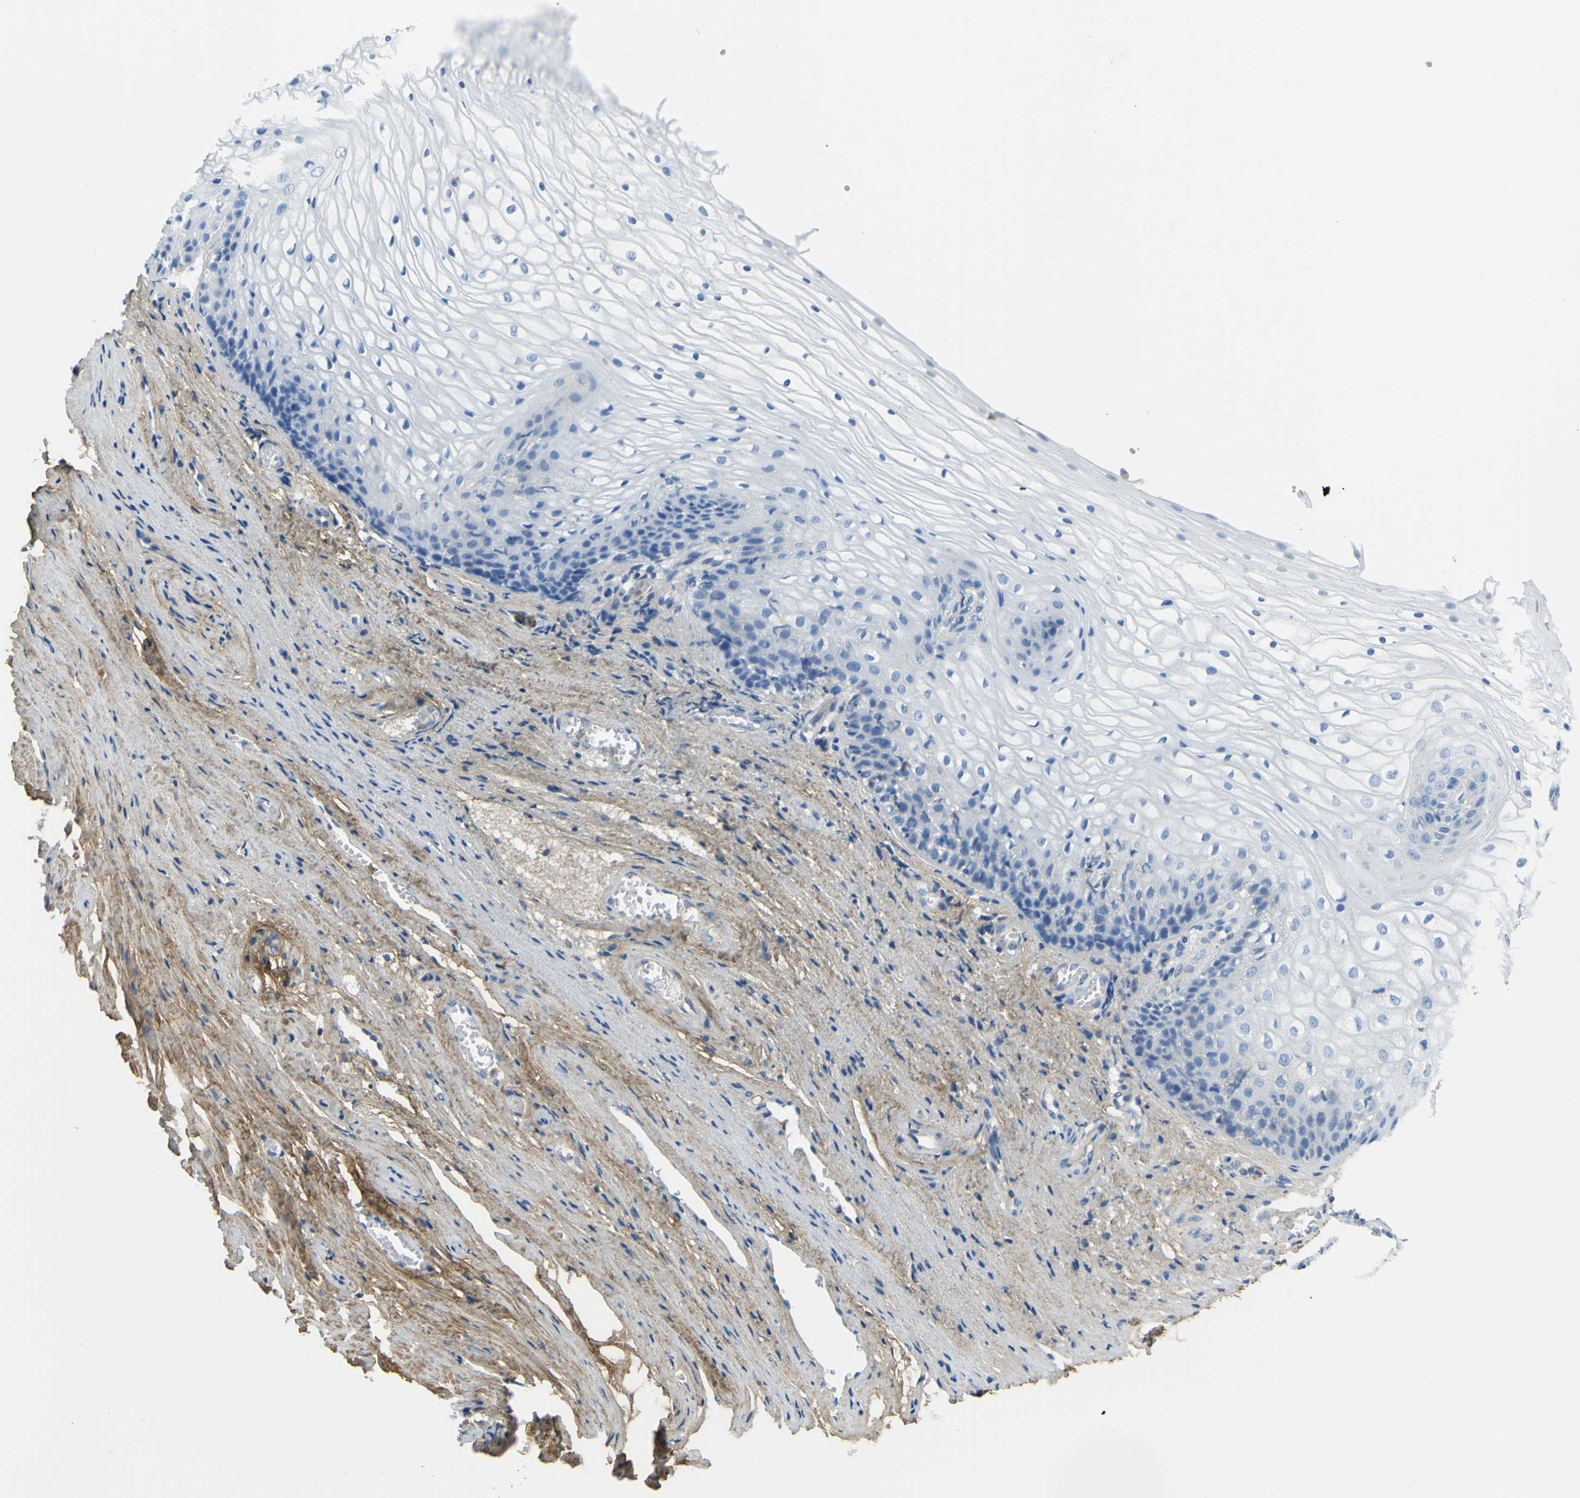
{"staining": {"intensity": "negative", "quantity": "none", "location": "none"}, "tissue": "vagina", "cell_type": "Squamous epithelial cells", "image_type": "normal", "snomed": [{"axis": "morphology", "description": "Normal tissue, NOS"}, {"axis": "topography", "description": "Vagina"}], "caption": "Protein analysis of normal vagina exhibits no significant positivity in squamous epithelial cells.", "gene": "OGN", "patient": {"sex": "female", "age": 34}}